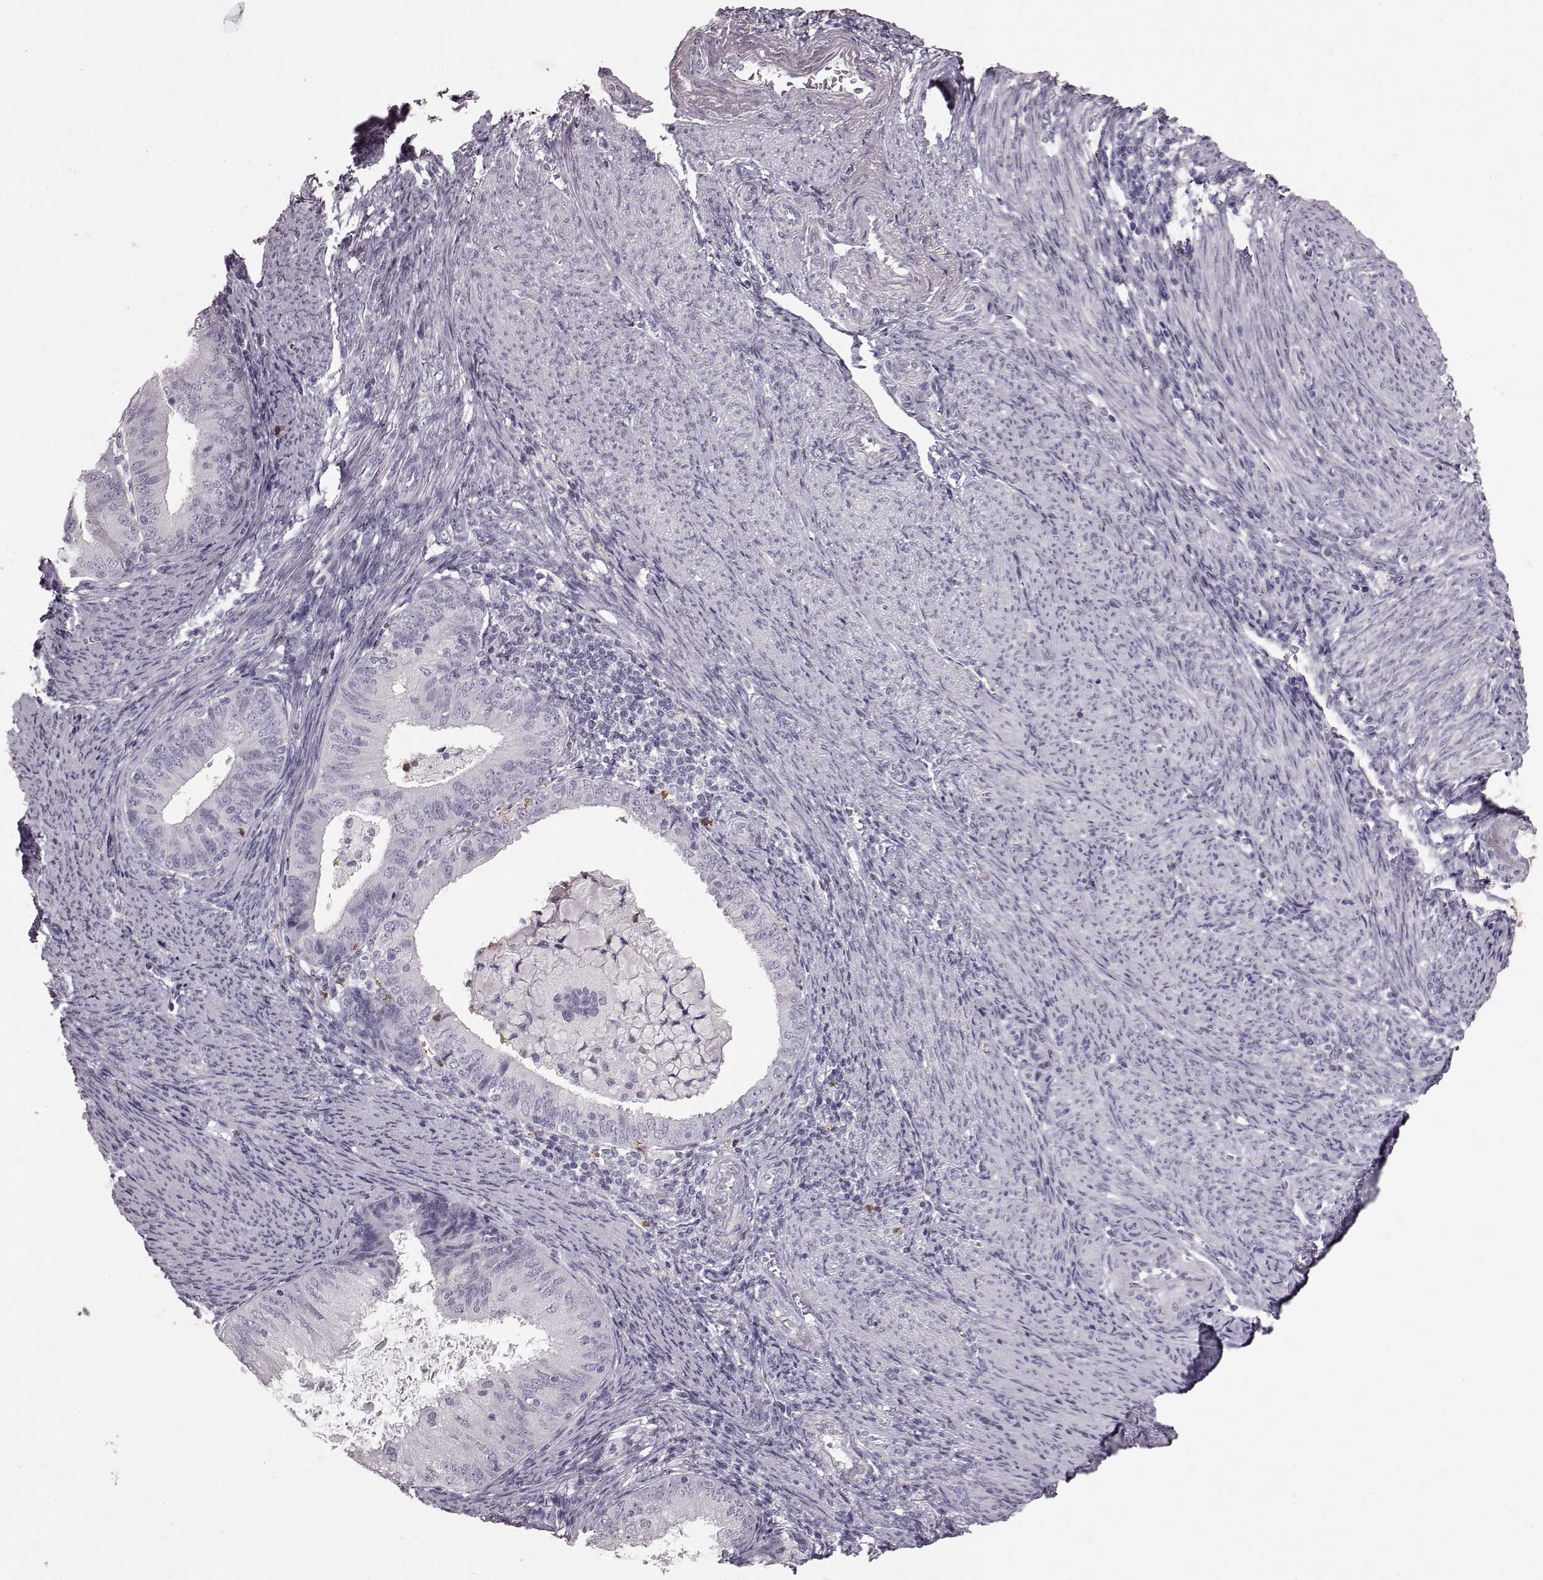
{"staining": {"intensity": "negative", "quantity": "none", "location": "none"}, "tissue": "endometrial cancer", "cell_type": "Tumor cells", "image_type": "cancer", "snomed": [{"axis": "morphology", "description": "Adenocarcinoma, NOS"}, {"axis": "topography", "description": "Endometrium"}], "caption": "Image shows no protein positivity in tumor cells of endometrial cancer (adenocarcinoma) tissue. (IHC, brightfield microscopy, high magnification).", "gene": "FUT4", "patient": {"sex": "female", "age": 57}}